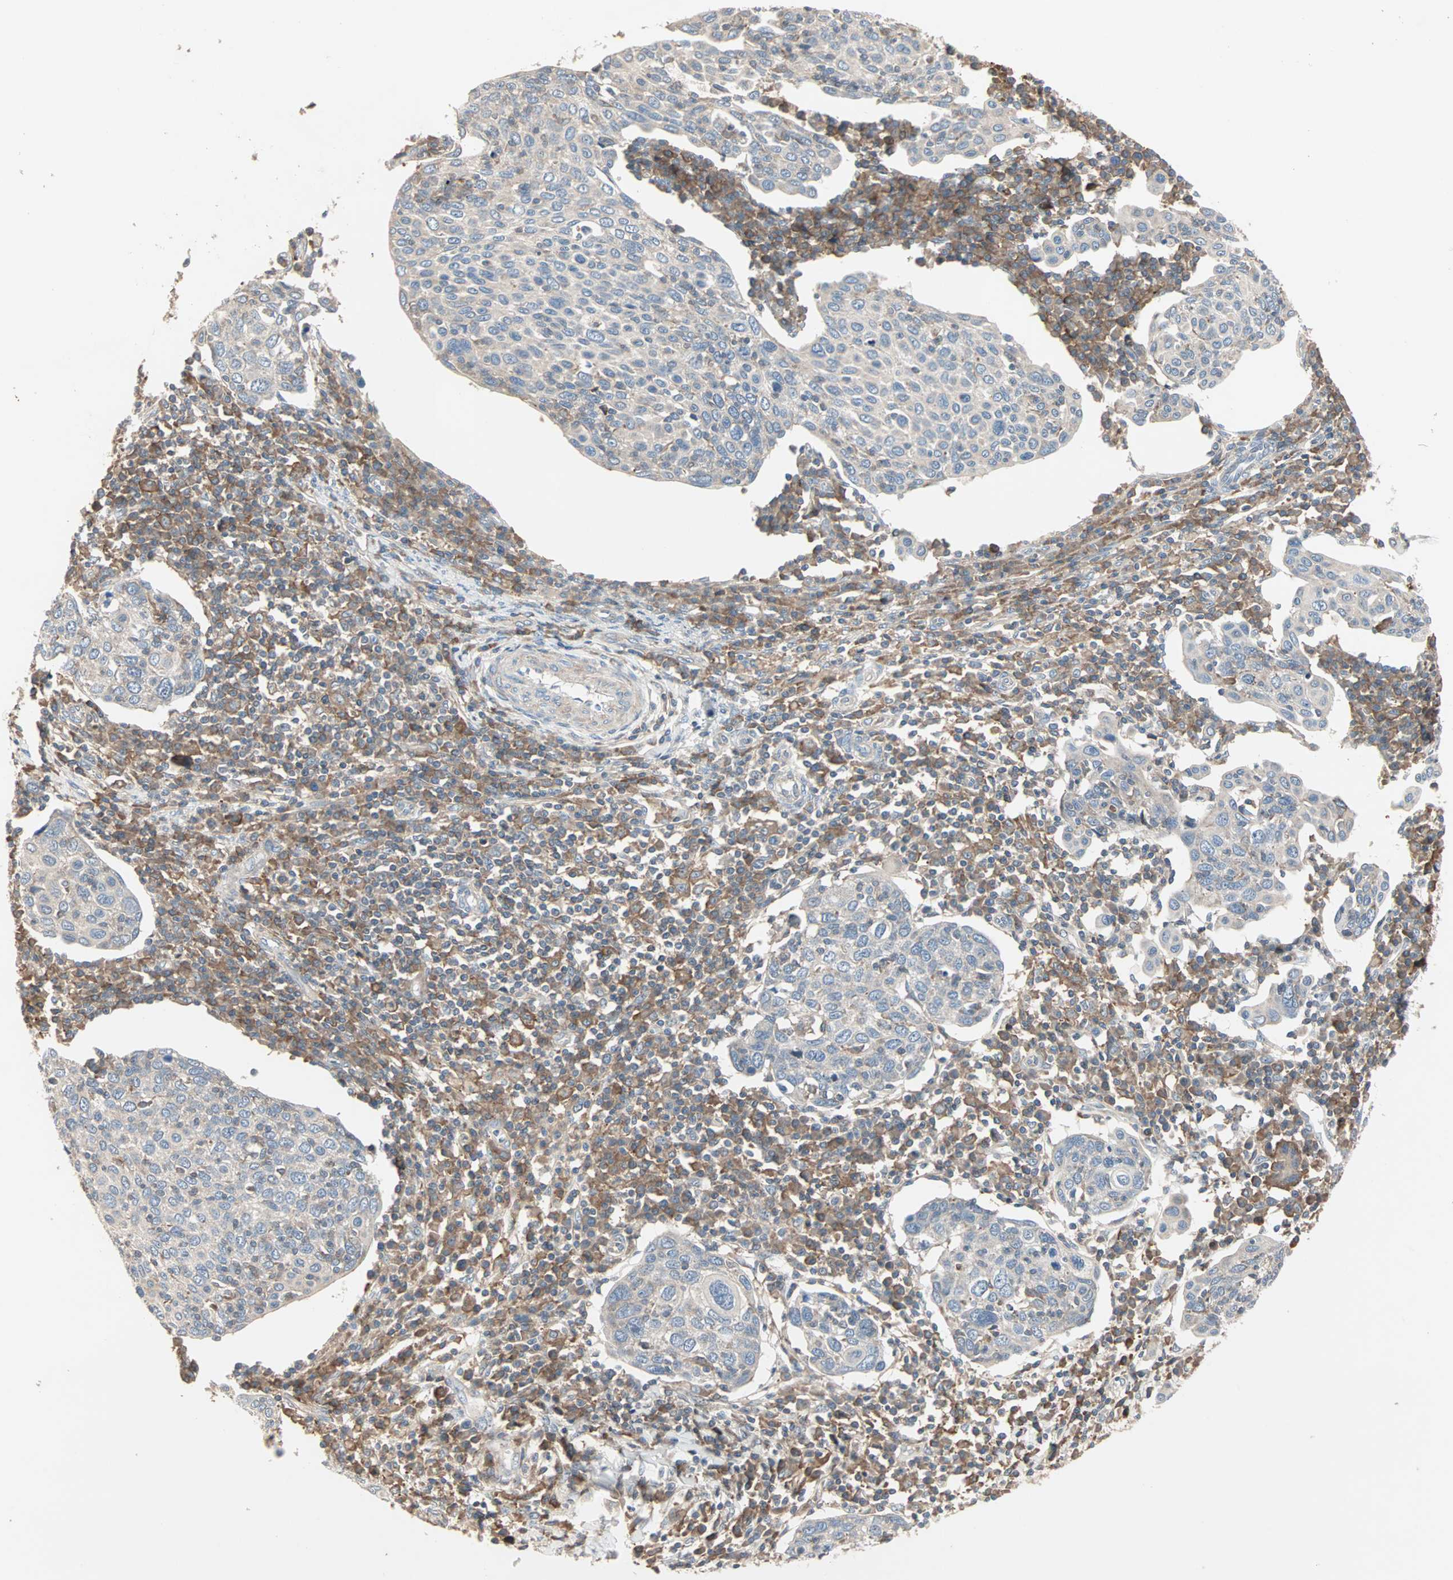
{"staining": {"intensity": "weak", "quantity": ">75%", "location": "cytoplasmic/membranous"}, "tissue": "cervical cancer", "cell_type": "Tumor cells", "image_type": "cancer", "snomed": [{"axis": "morphology", "description": "Squamous cell carcinoma, NOS"}, {"axis": "topography", "description": "Cervix"}], "caption": "Protein staining by immunohistochemistry exhibits weak cytoplasmic/membranous expression in about >75% of tumor cells in cervical cancer.", "gene": "GNAI2", "patient": {"sex": "female", "age": 40}}